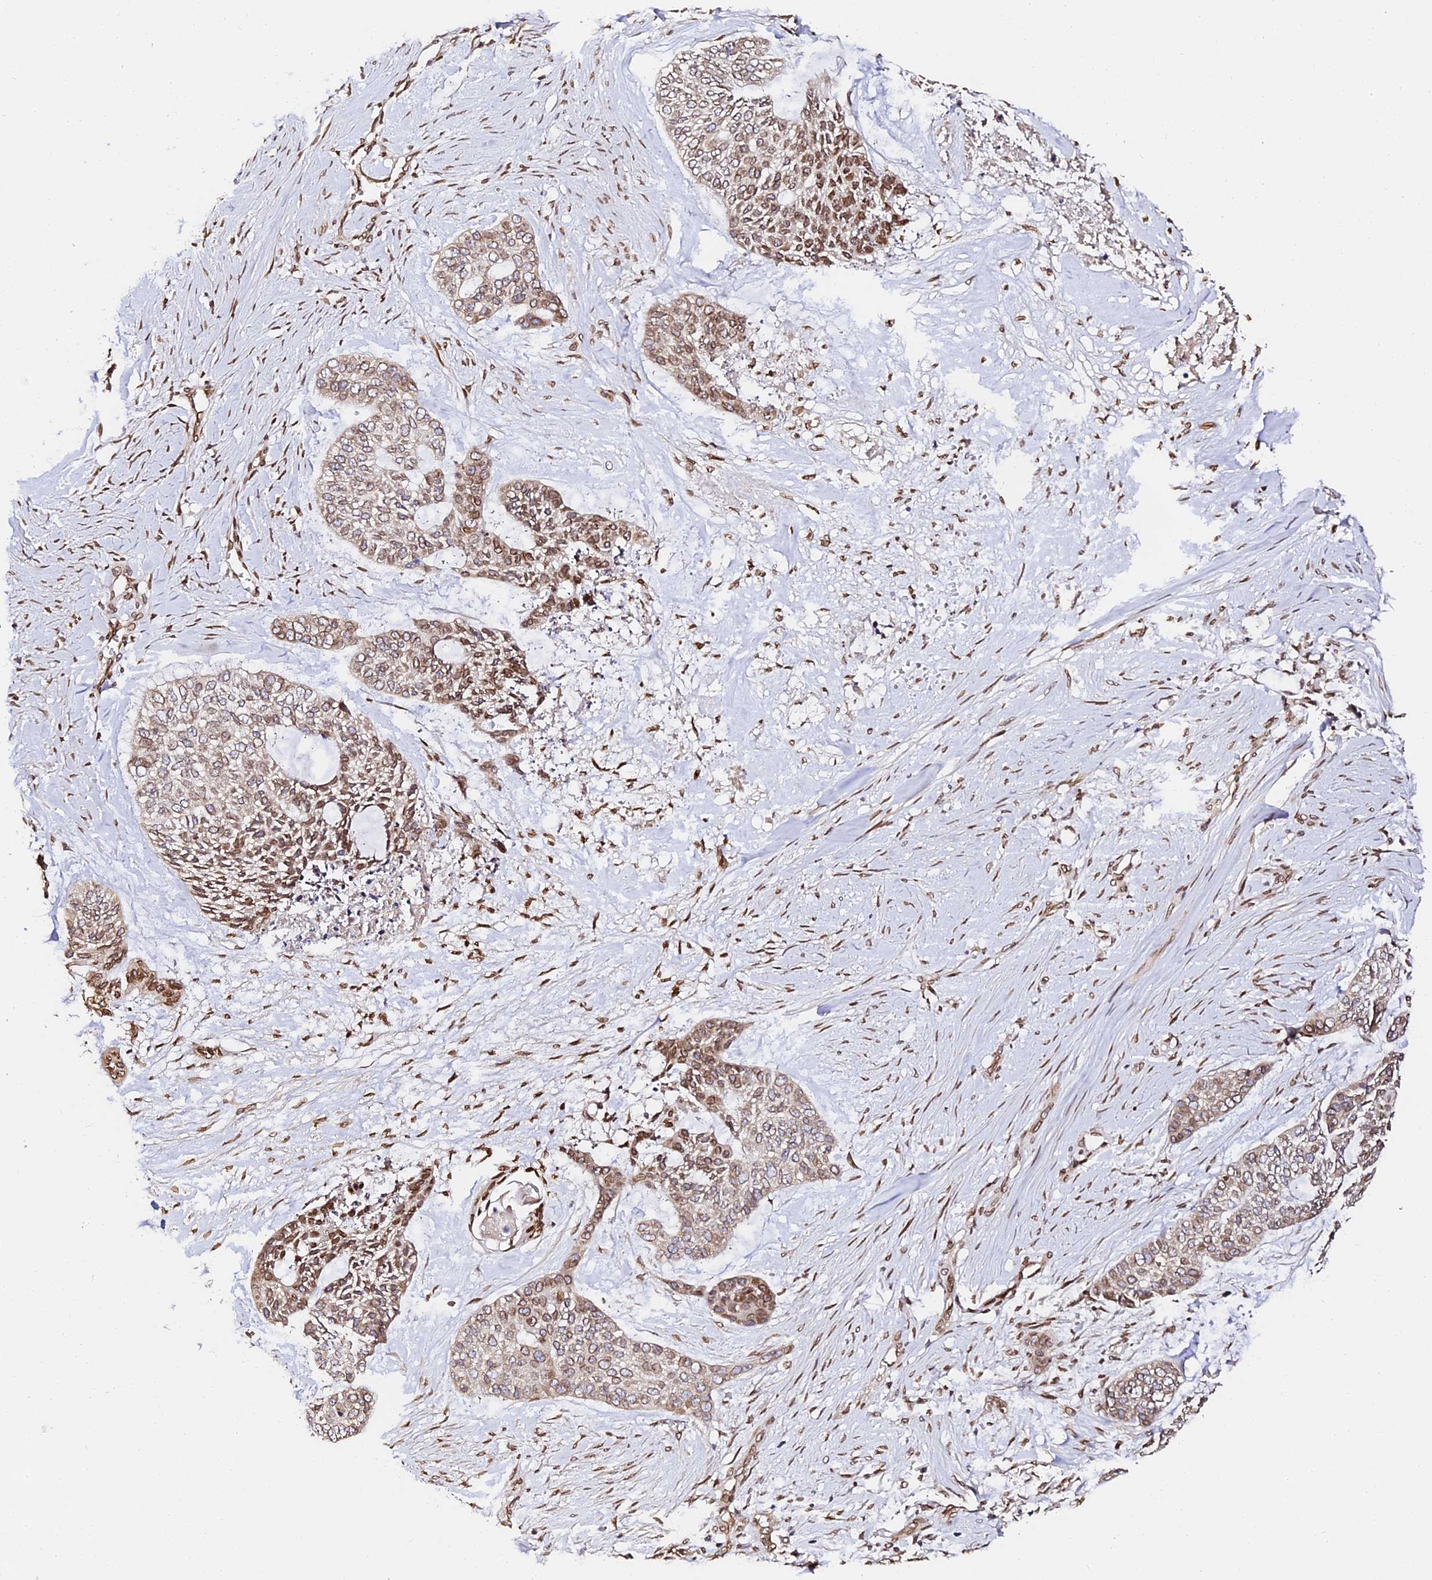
{"staining": {"intensity": "moderate", "quantity": ">75%", "location": "cytoplasmic/membranous,nuclear"}, "tissue": "skin cancer", "cell_type": "Tumor cells", "image_type": "cancer", "snomed": [{"axis": "morphology", "description": "Basal cell carcinoma"}, {"axis": "topography", "description": "Skin"}], "caption": "DAB immunohistochemical staining of basal cell carcinoma (skin) shows moderate cytoplasmic/membranous and nuclear protein expression in about >75% of tumor cells.", "gene": "ANAPC5", "patient": {"sex": "female", "age": 64}}